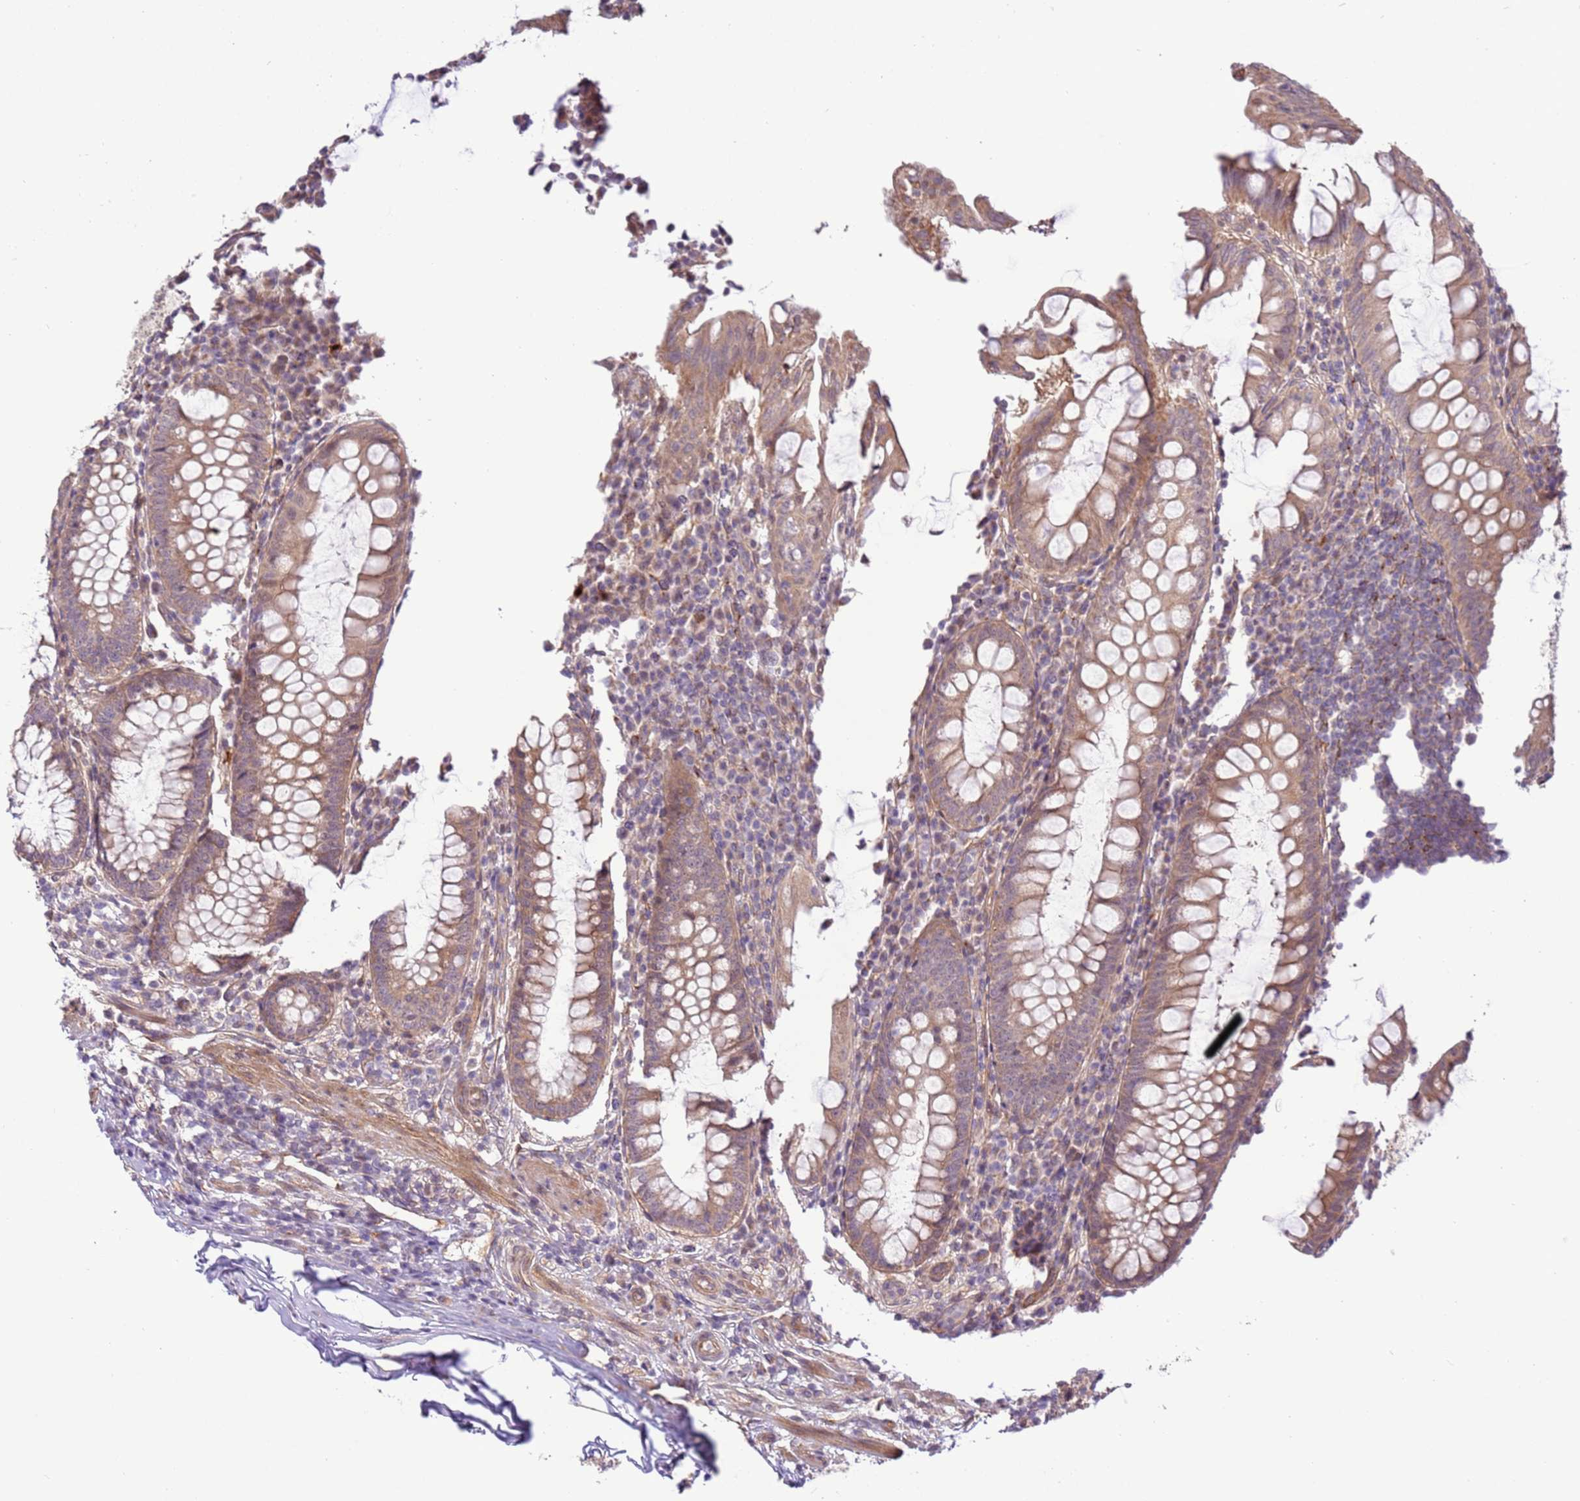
{"staining": {"intensity": "moderate", "quantity": ">75%", "location": "cytoplasmic/membranous"}, "tissue": "appendix", "cell_type": "Glandular cells", "image_type": "normal", "snomed": [{"axis": "morphology", "description": "Normal tissue, NOS"}, {"axis": "topography", "description": "Appendix"}], "caption": "Immunohistochemical staining of normal human appendix shows medium levels of moderate cytoplasmic/membranous positivity in about >75% of glandular cells. (IHC, brightfield microscopy, high magnification).", "gene": "SCARA3", "patient": {"sex": "male", "age": 83}}